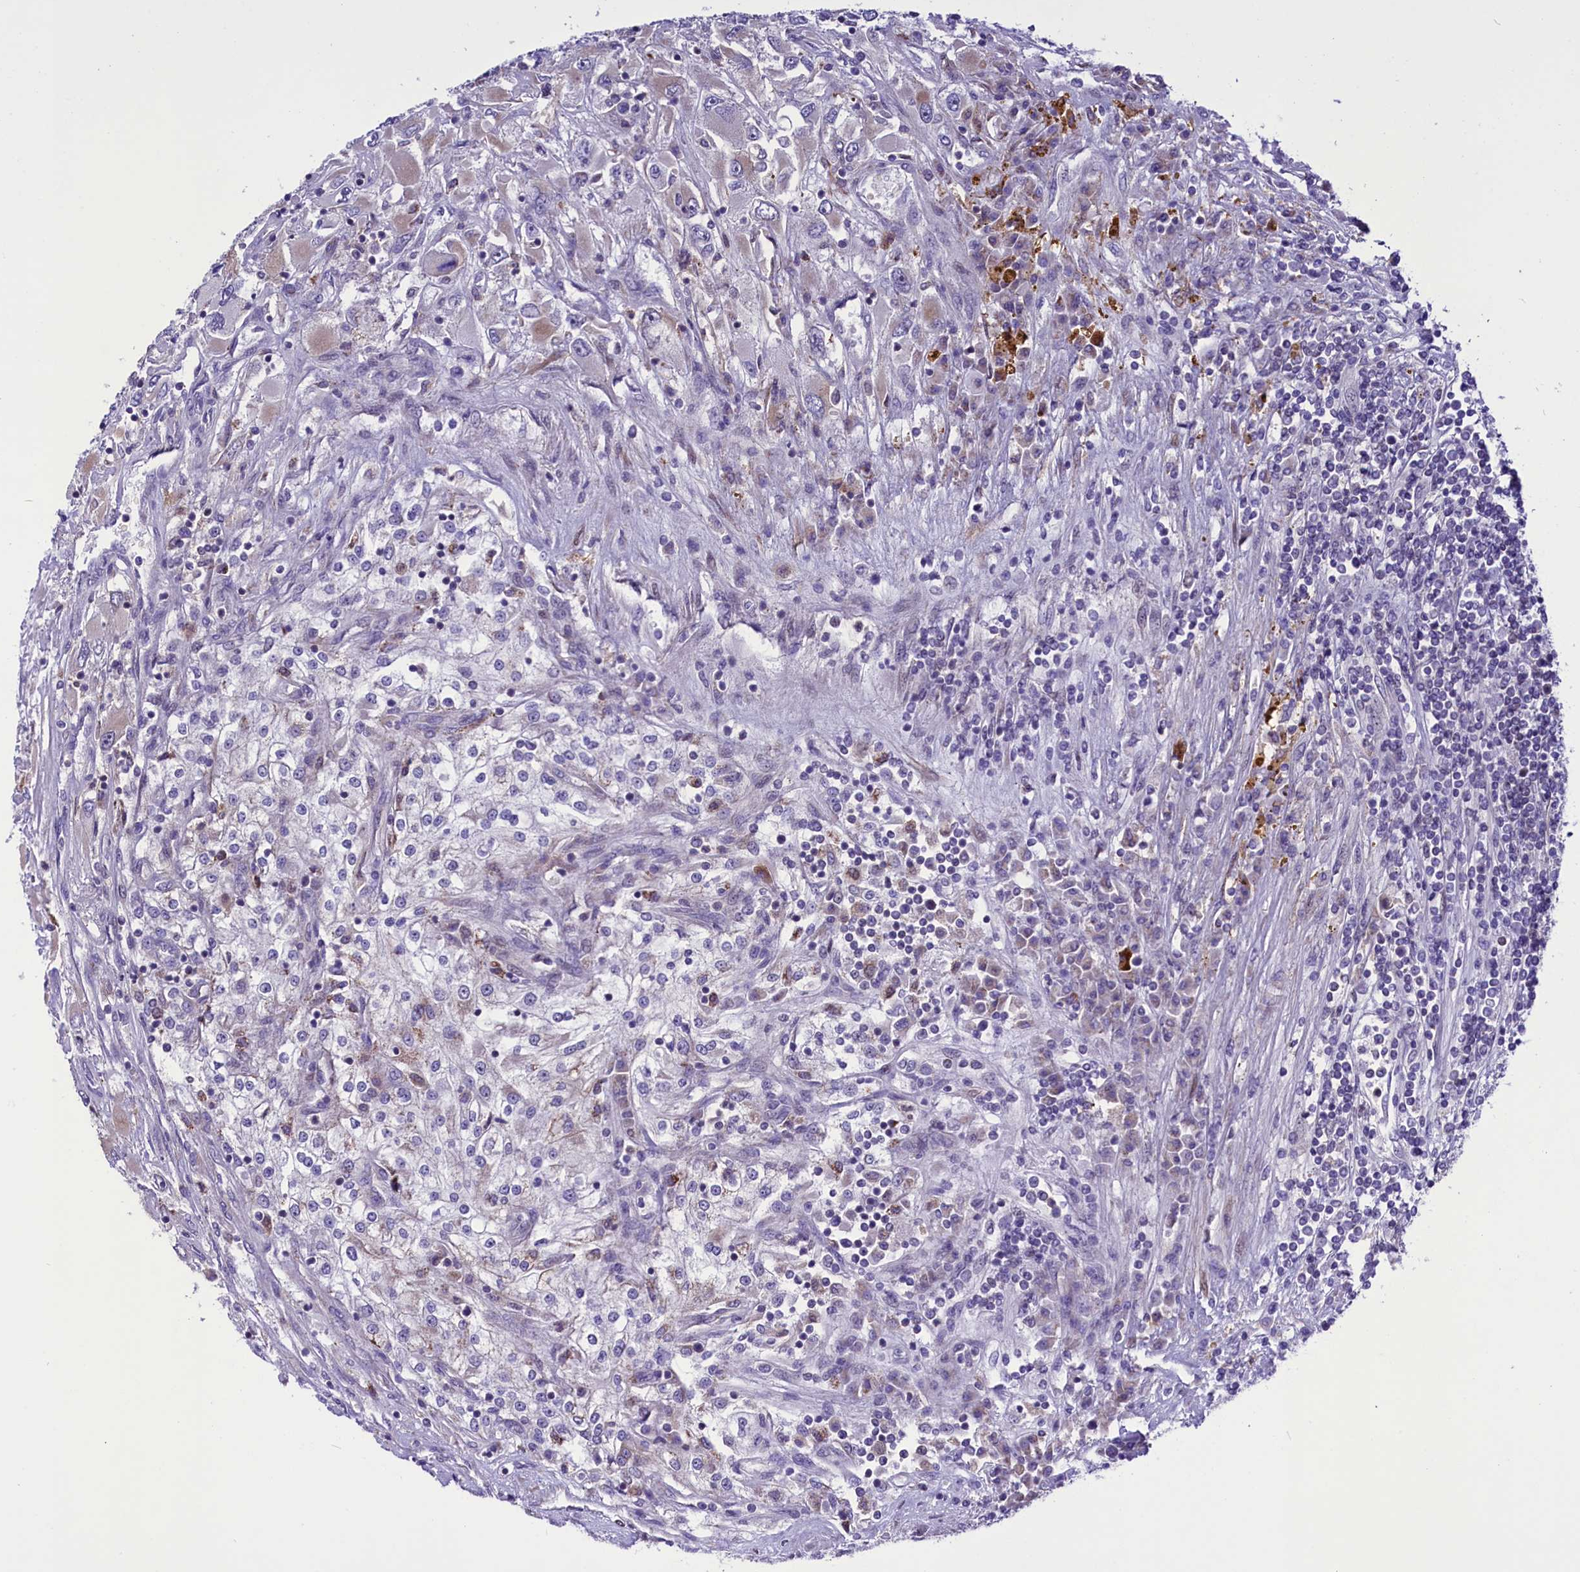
{"staining": {"intensity": "weak", "quantity": "<25%", "location": "cytoplasmic/membranous"}, "tissue": "renal cancer", "cell_type": "Tumor cells", "image_type": "cancer", "snomed": [{"axis": "morphology", "description": "Adenocarcinoma, NOS"}, {"axis": "topography", "description": "Kidney"}], "caption": "Tumor cells are negative for brown protein staining in renal cancer.", "gene": "MIEF2", "patient": {"sex": "female", "age": 52}}